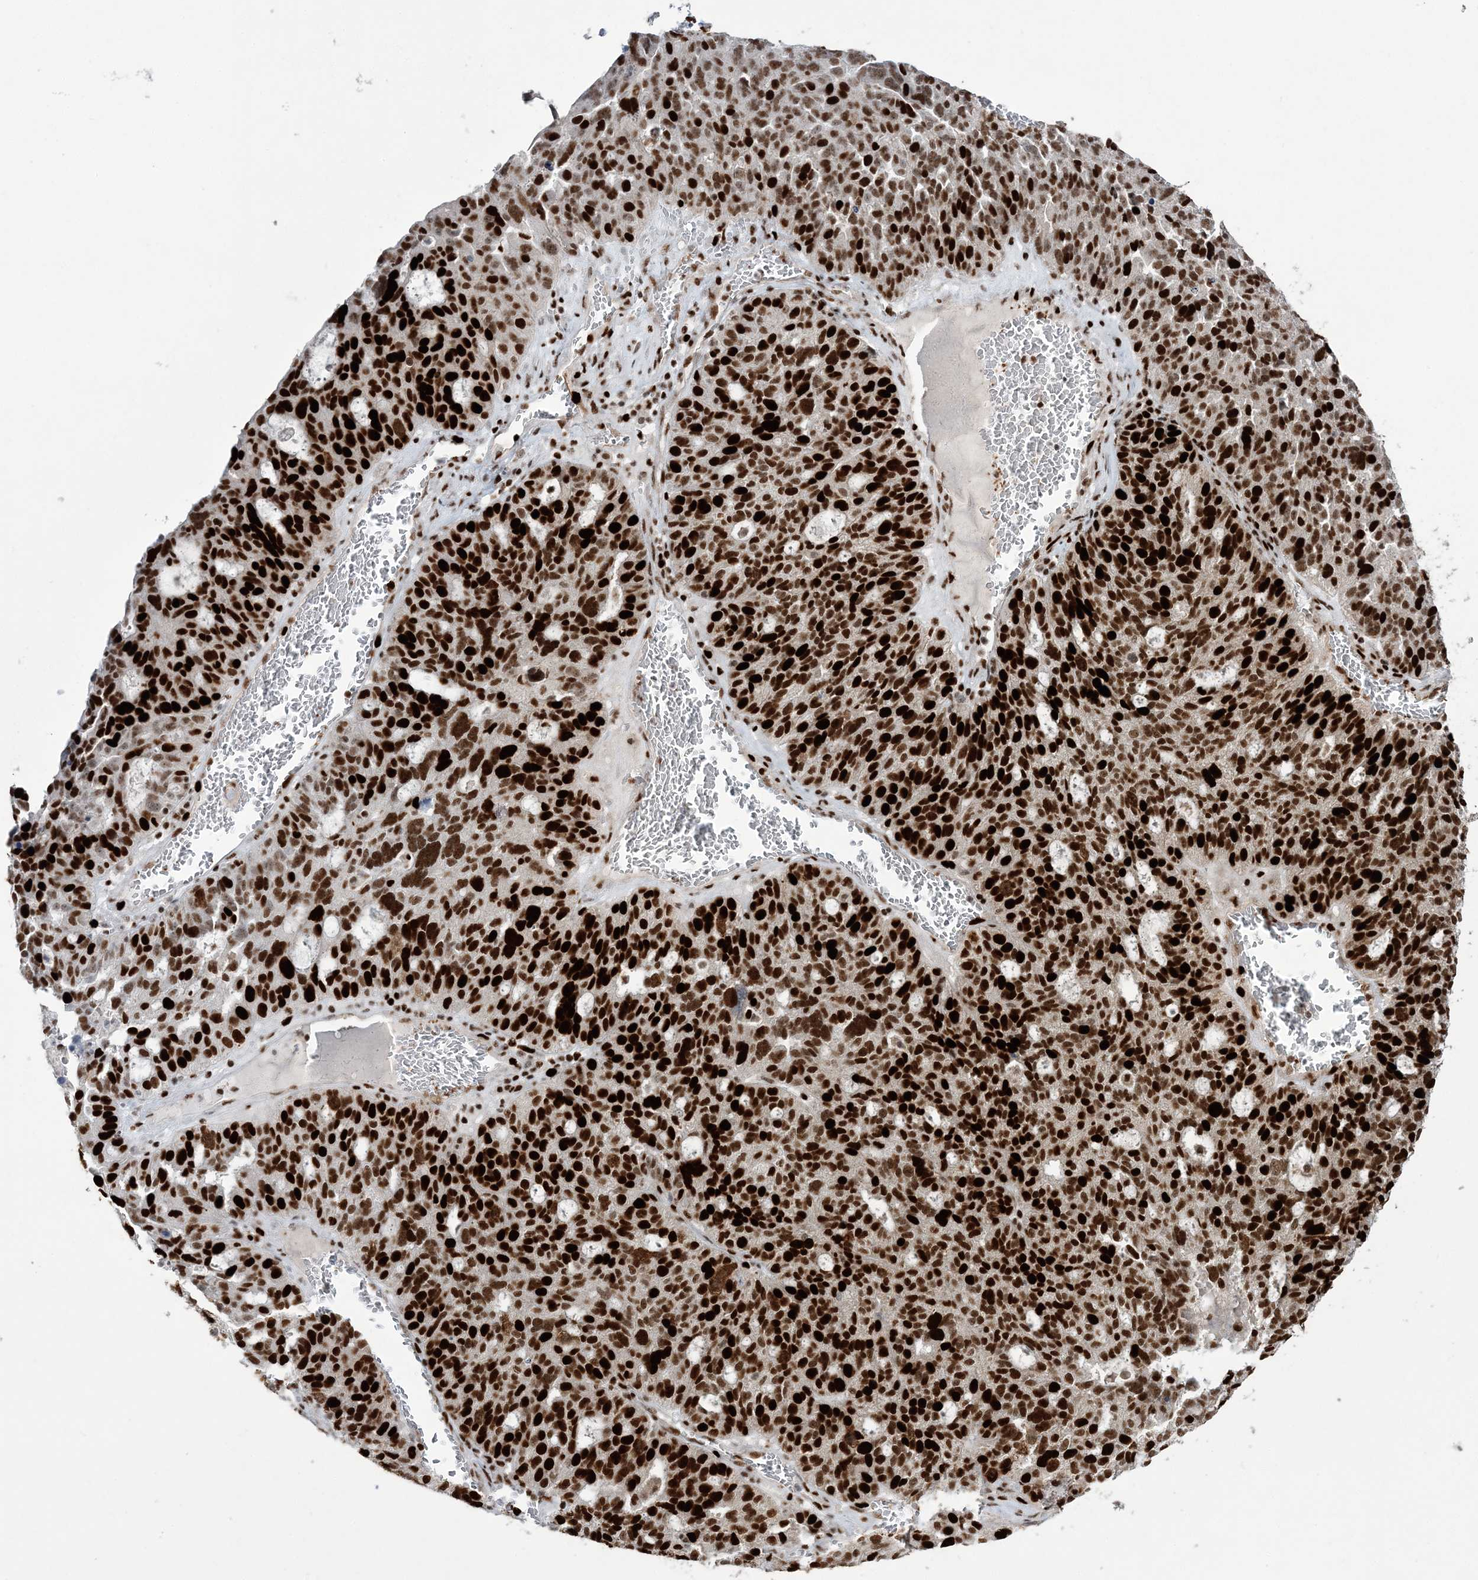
{"staining": {"intensity": "strong", "quantity": ">75%", "location": "nuclear"}, "tissue": "ovarian cancer", "cell_type": "Tumor cells", "image_type": "cancer", "snomed": [{"axis": "morphology", "description": "Cystadenocarcinoma, serous, NOS"}, {"axis": "topography", "description": "Ovary"}], "caption": "The histopathology image demonstrates a brown stain indicating the presence of a protein in the nuclear of tumor cells in ovarian serous cystadenocarcinoma. The staining was performed using DAB, with brown indicating positive protein expression. Nuclei are stained blue with hematoxylin.", "gene": "LIG1", "patient": {"sex": "female", "age": 59}}